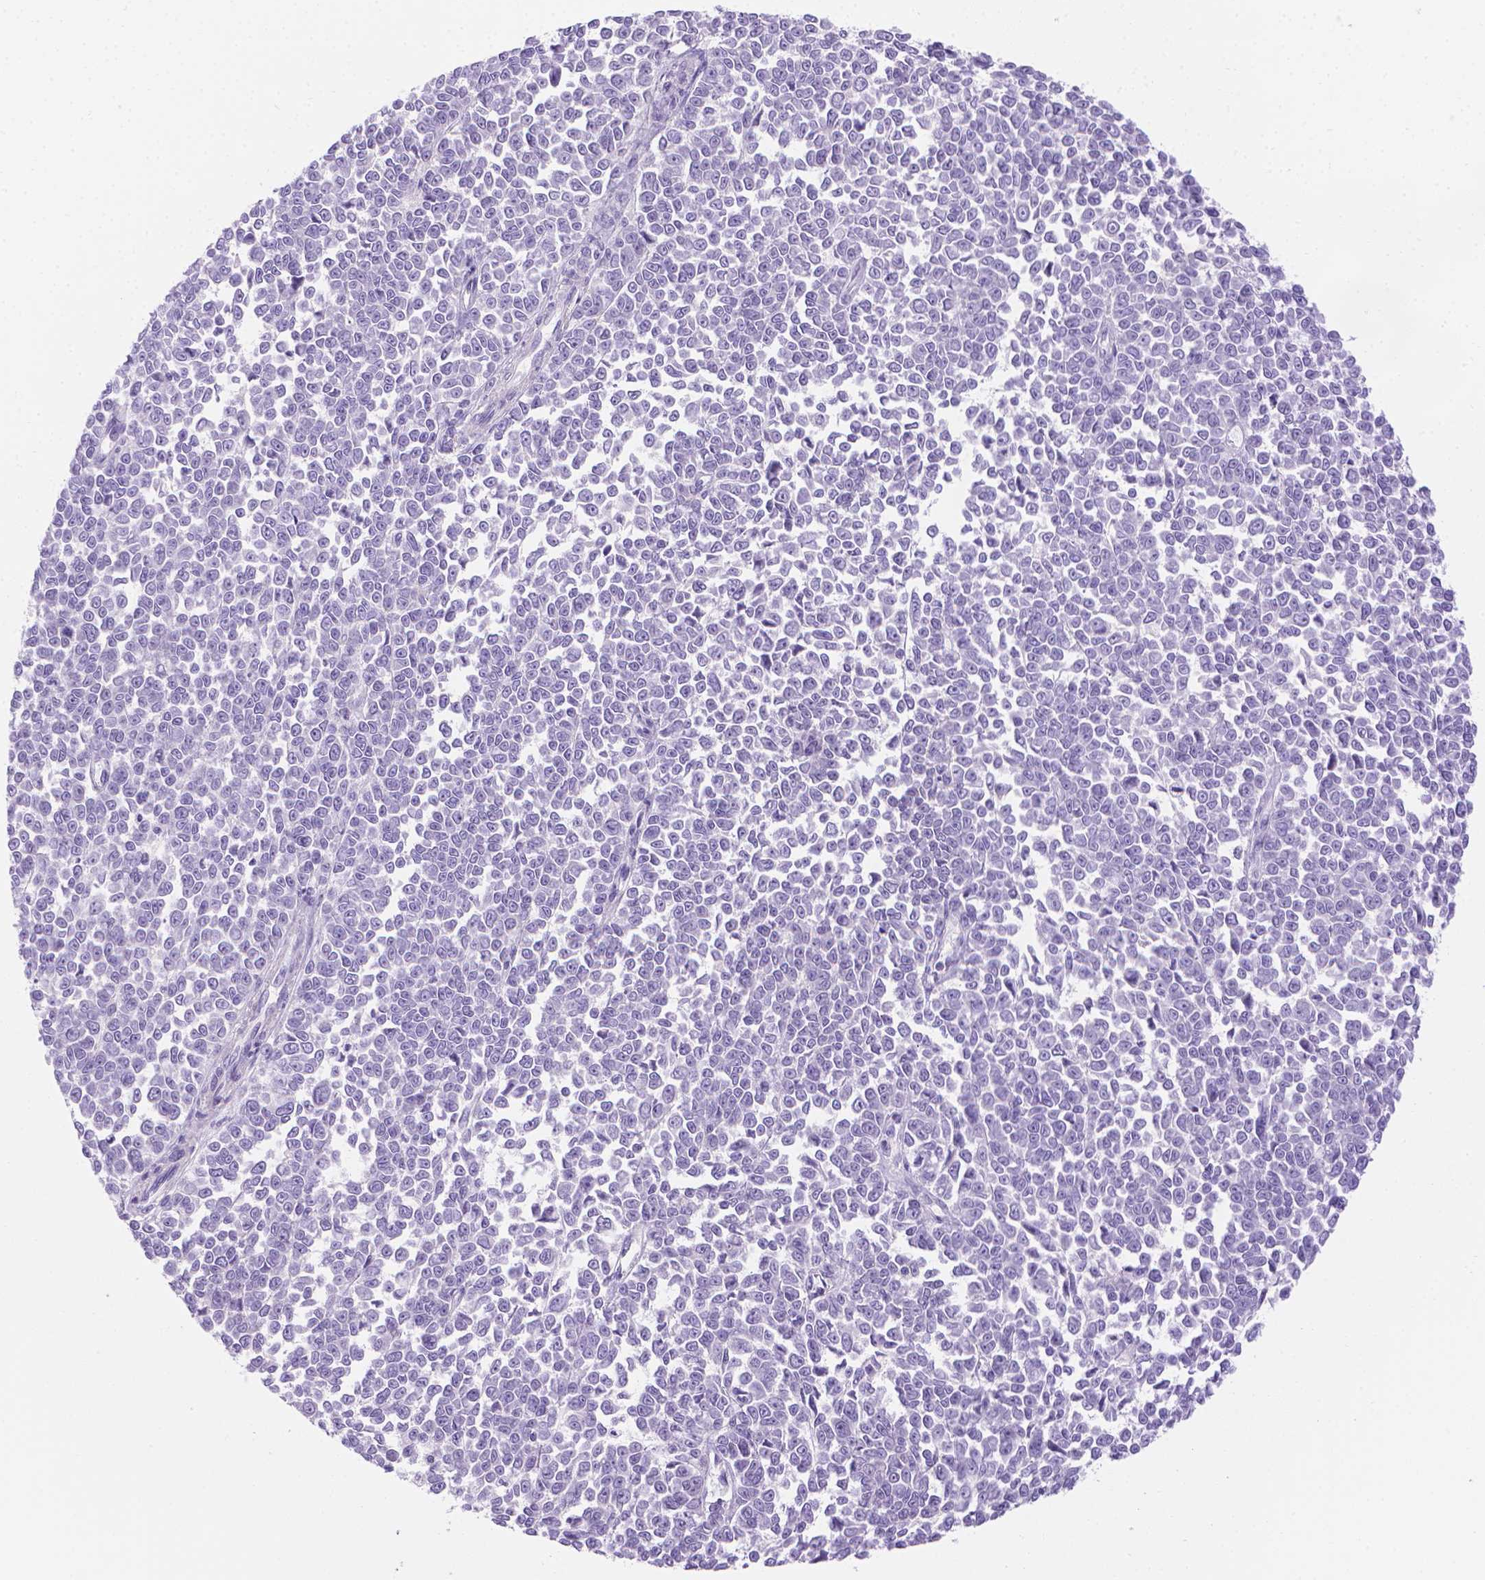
{"staining": {"intensity": "negative", "quantity": "none", "location": "none"}, "tissue": "melanoma", "cell_type": "Tumor cells", "image_type": "cancer", "snomed": [{"axis": "morphology", "description": "Malignant melanoma, NOS"}, {"axis": "topography", "description": "Skin"}], "caption": "A micrograph of melanoma stained for a protein shows no brown staining in tumor cells.", "gene": "SPAG6", "patient": {"sex": "female", "age": 95}}